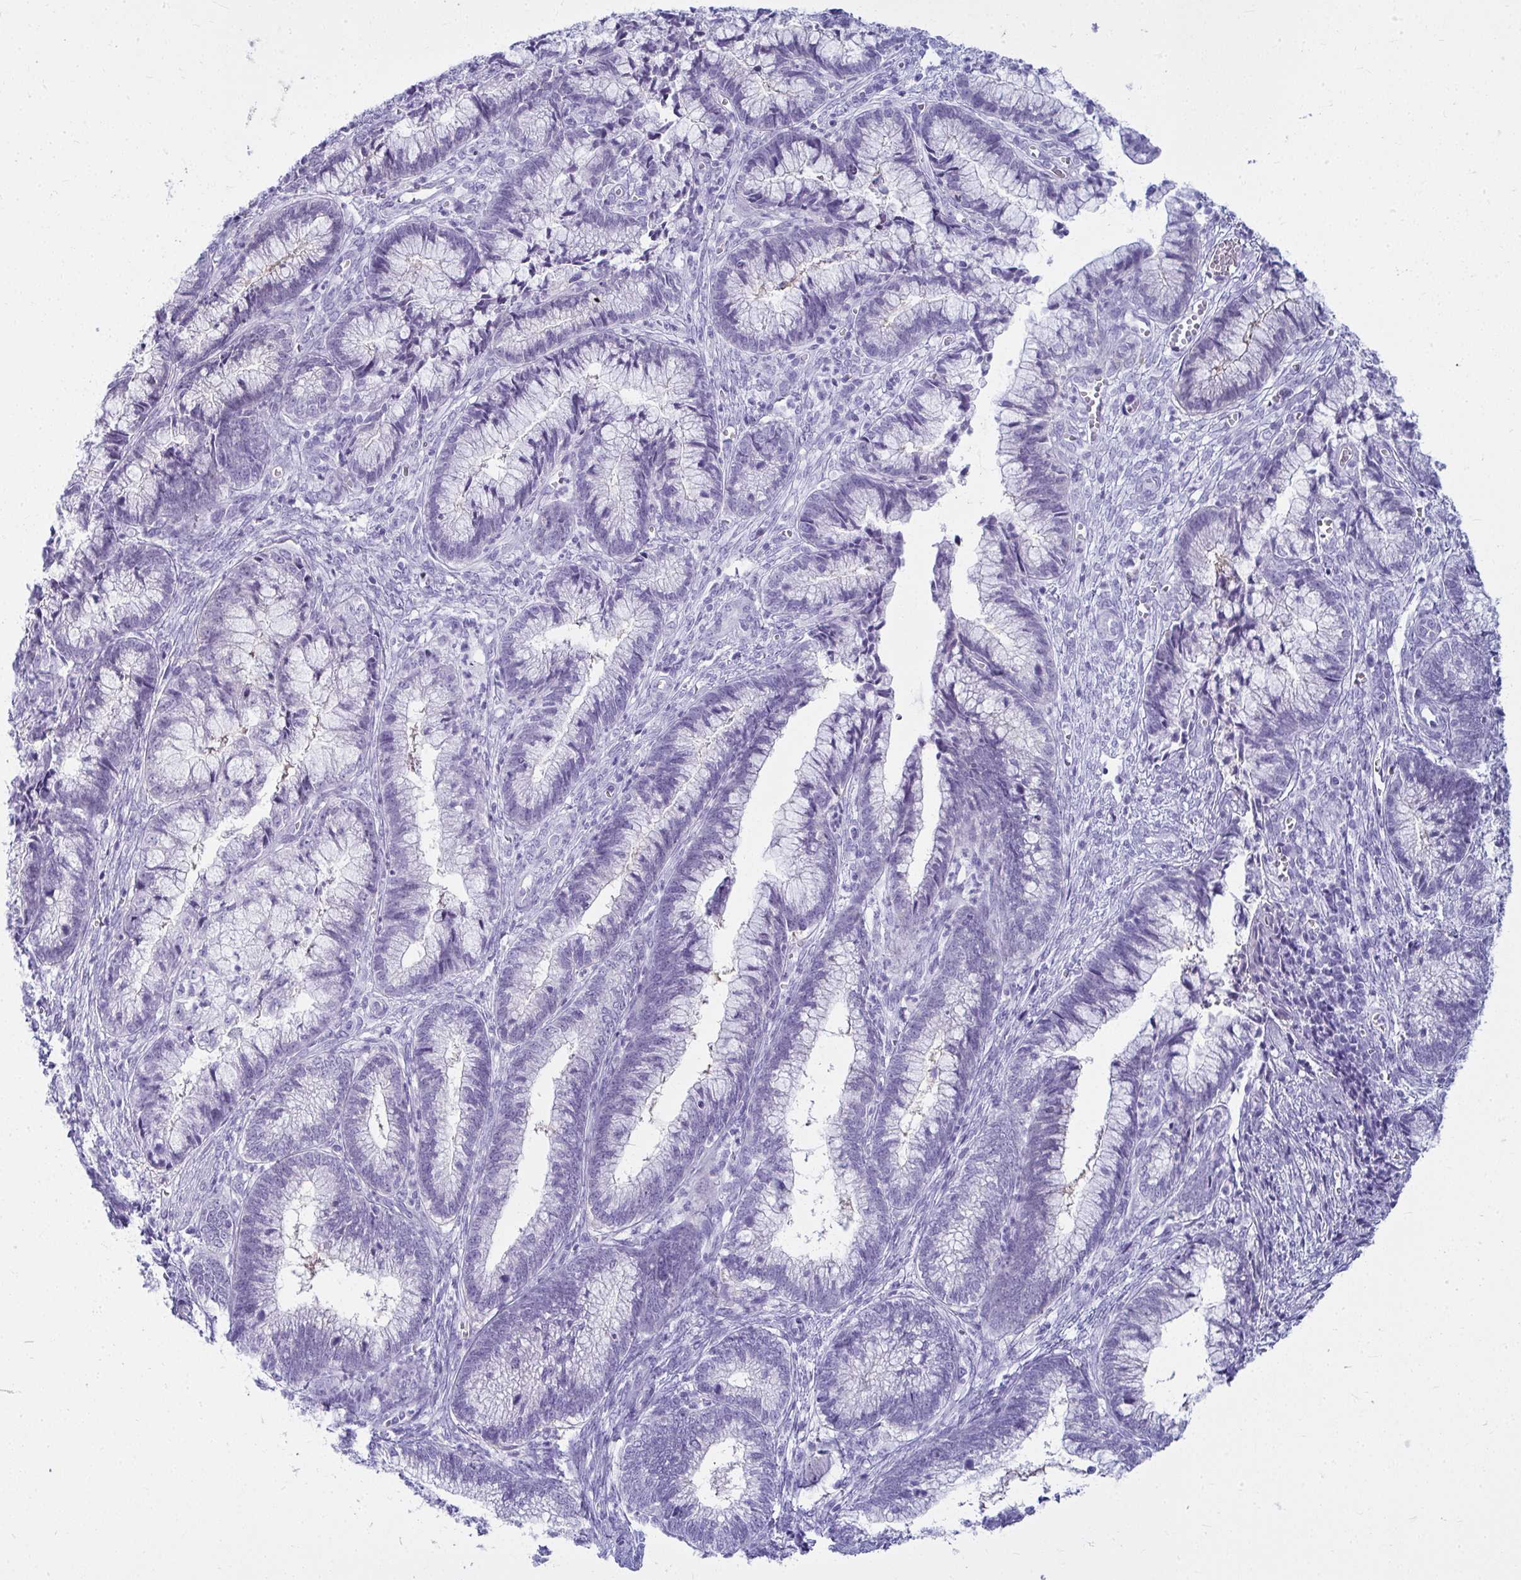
{"staining": {"intensity": "negative", "quantity": "none", "location": "none"}, "tissue": "cervical cancer", "cell_type": "Tumor cells", "image_type": "cancer", "snomed": [{"axis": "morphology", "description": "Adenocarcinoma, NOS"}, {"axis": "topography", "description": "Cervix"}], "caption": "A micrograph of human cervical adenocarcinoma is negative for staining in tumor cells. (Brightfield microscopy of DAB immunohistochemistry at high magnification).", "gene": "CLGN", "patient": {"sex": "female", "age": 44}}